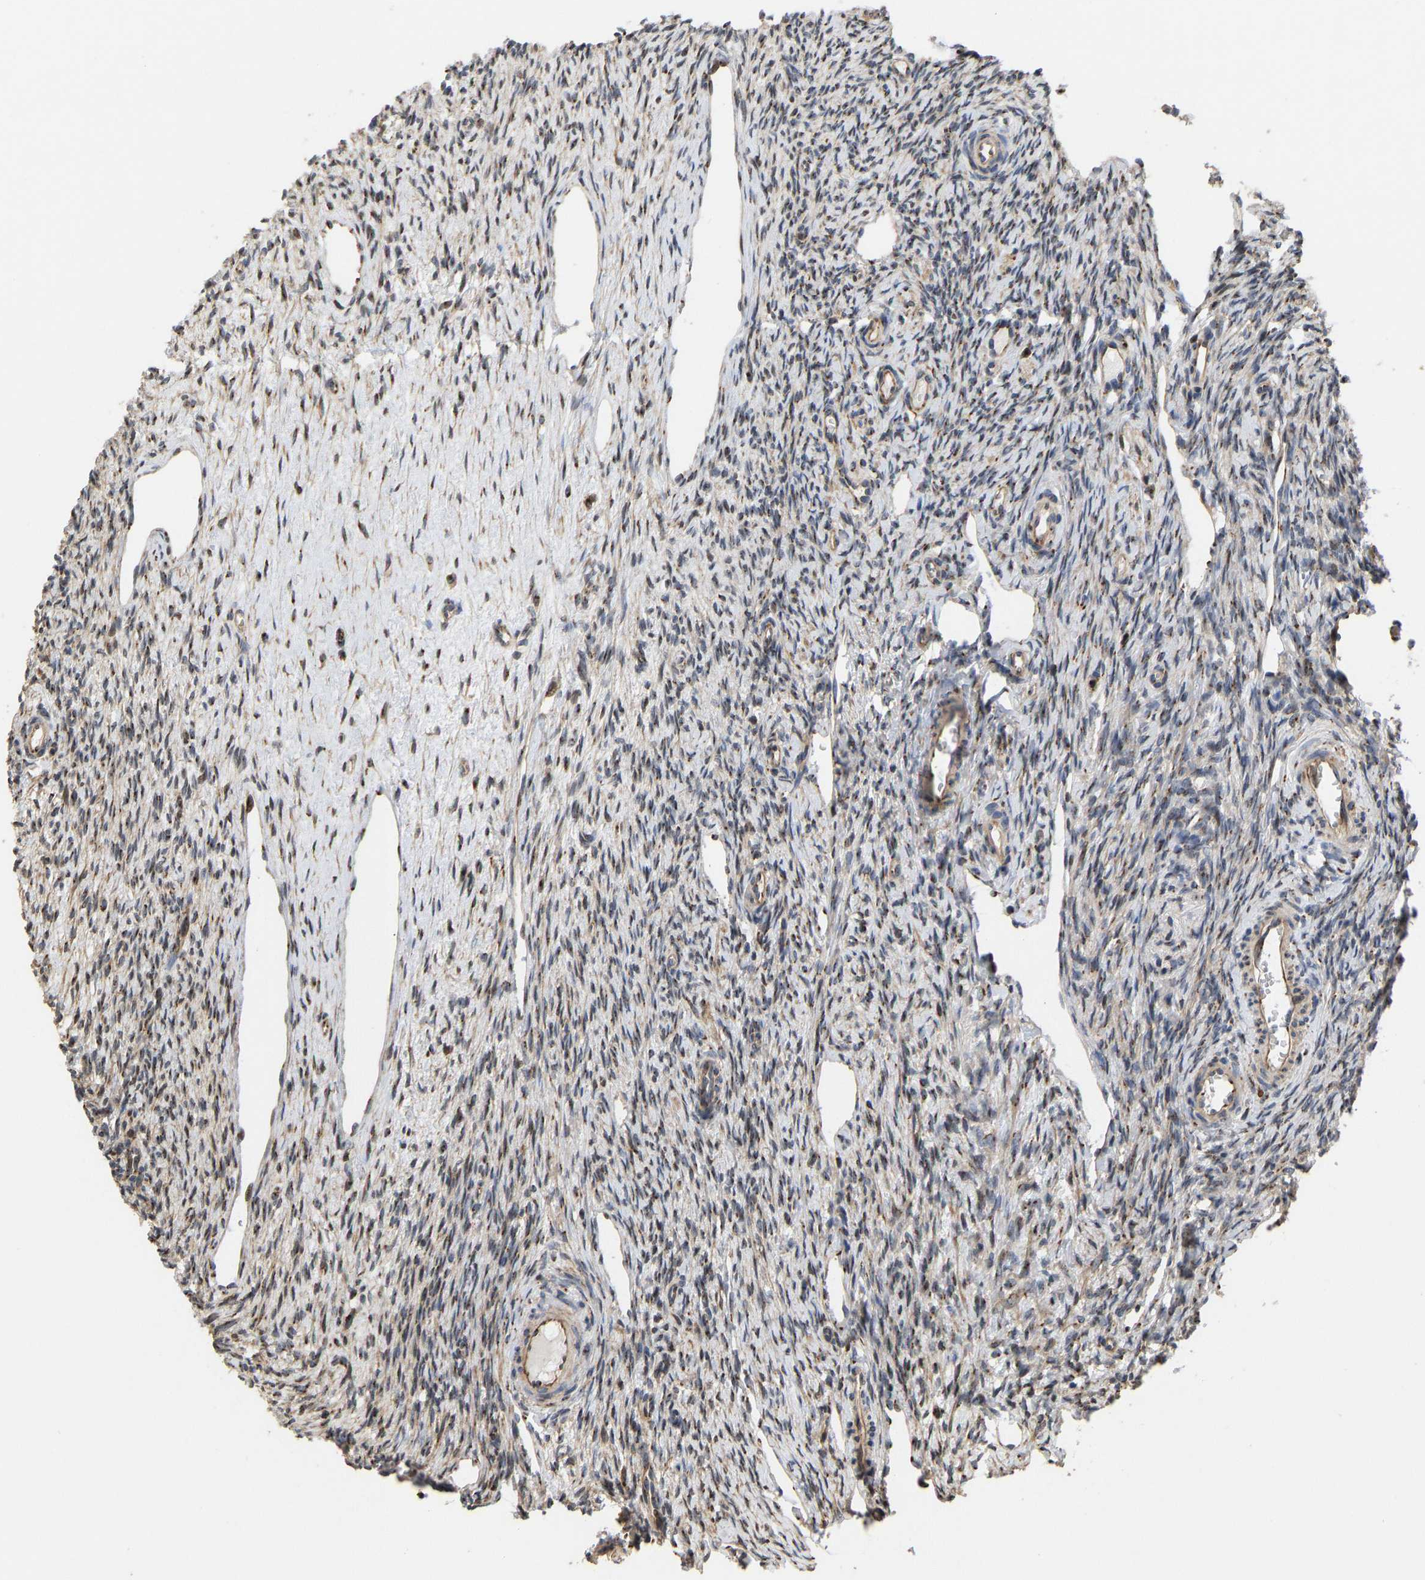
{"staining": {"intensity": "strong", "quantity": ">75%", "location": "cytoplasmic/membranous"}, "tissue": "ovary", "cell_type": "Follicle cells", "image_type": "normal", "snomed": [{"axis": "morphology", "description": "Normal tissue, NOS"}, {"axis": "topography", "description": "Ovary"}], "caption": "Immunohistochemical staining of unremarkable ovary reveals high levels of strong cytoplasmic/membranous staining in about >75% of follicle cells.", "gene": "YIPF4", "patient": {"sex": "female", "age": 33}}